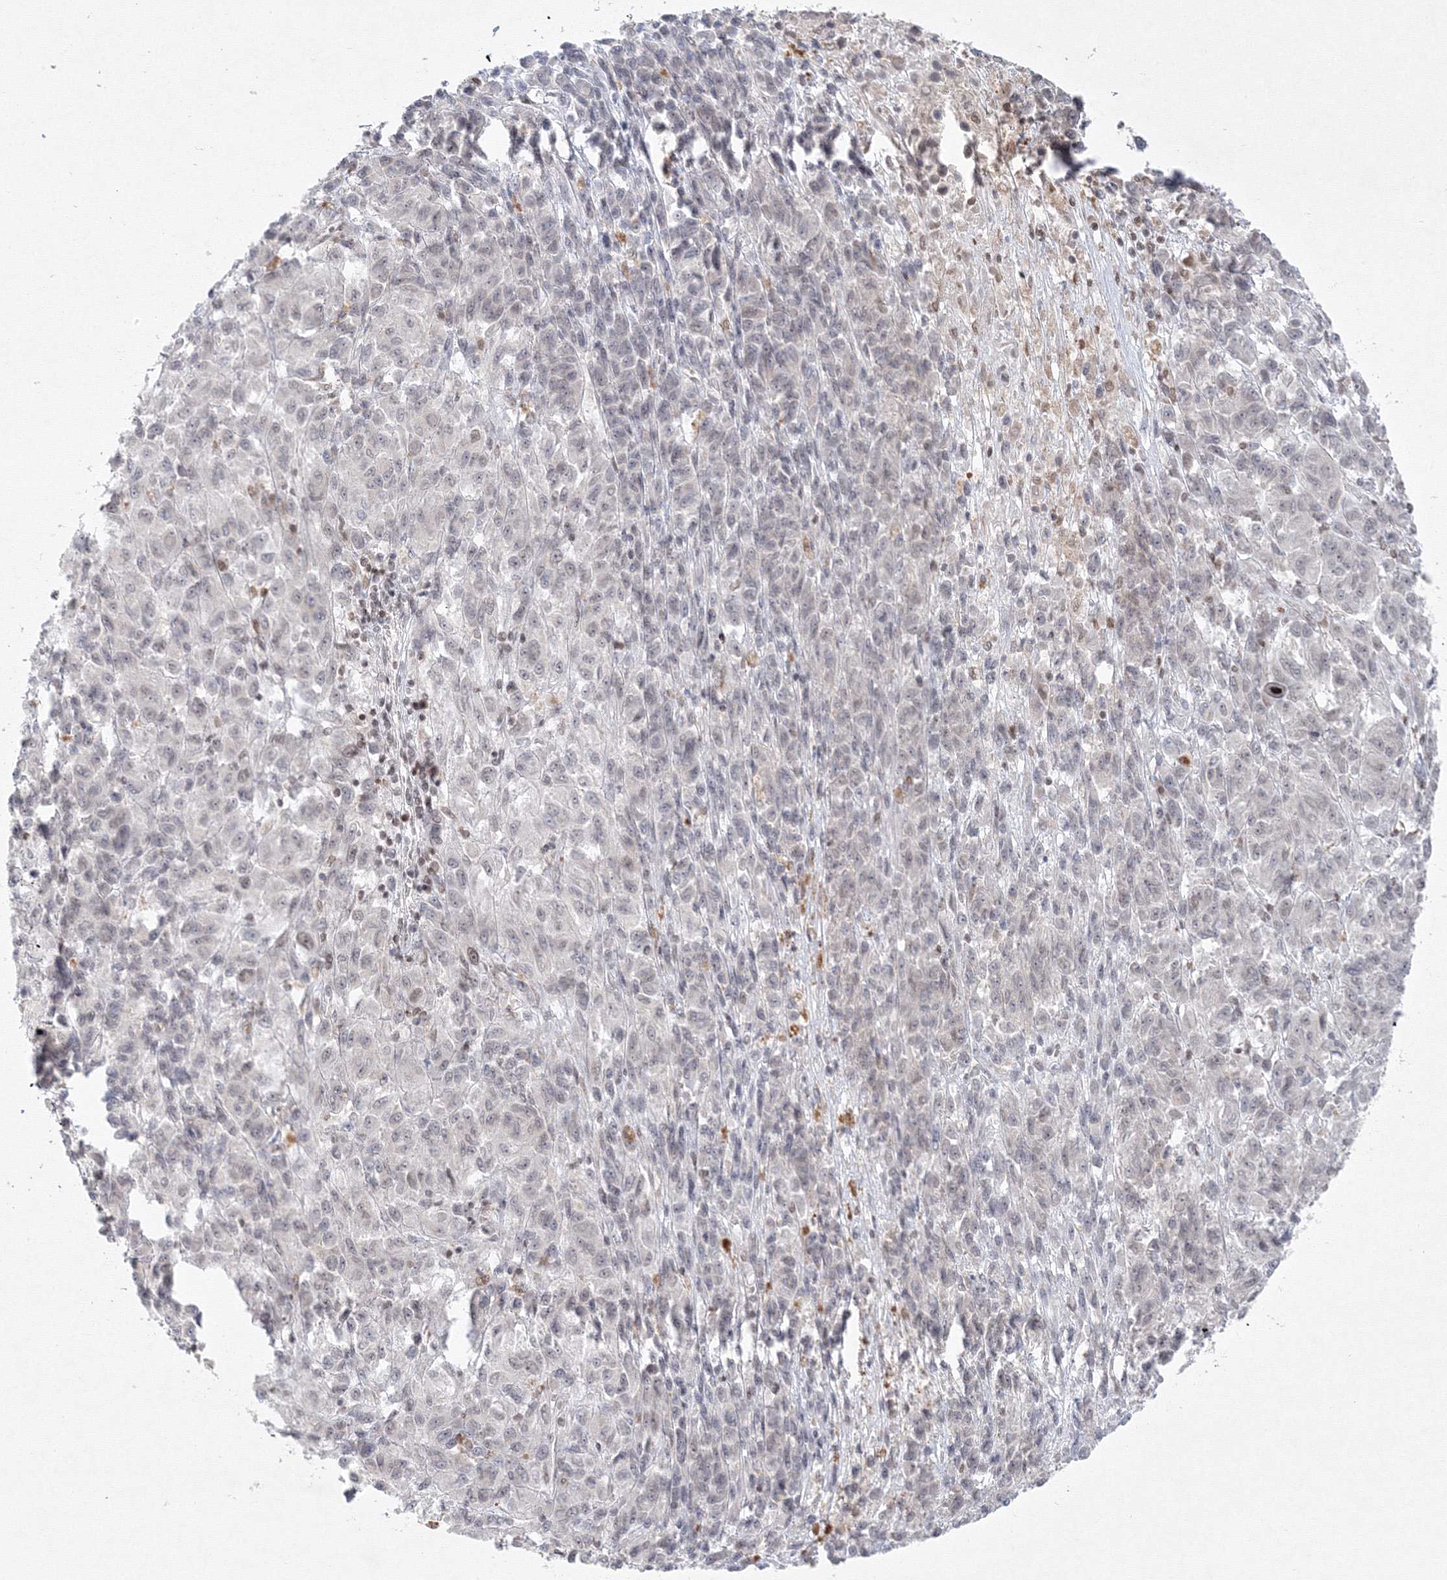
{"staining": {"intensity": "negative", "quantity": "none", "location": "none"}, "tissue": "melanoma", "cell_type": "Tumor cells", "image_type": "cancer", "snomed": [{"axis": "morphology", "description": "Malignant melanoma, Metastatic site"}, {"axis": "topography", "description": "Lung"}], "caption": "This image is of melanoma stained with IHC to label a protein in brown with the nuclei are counter-stained blue. There is no positivity in tumor cells.", "gene": "KIF4A", "patient": {"sex": "male", "age": 64}}